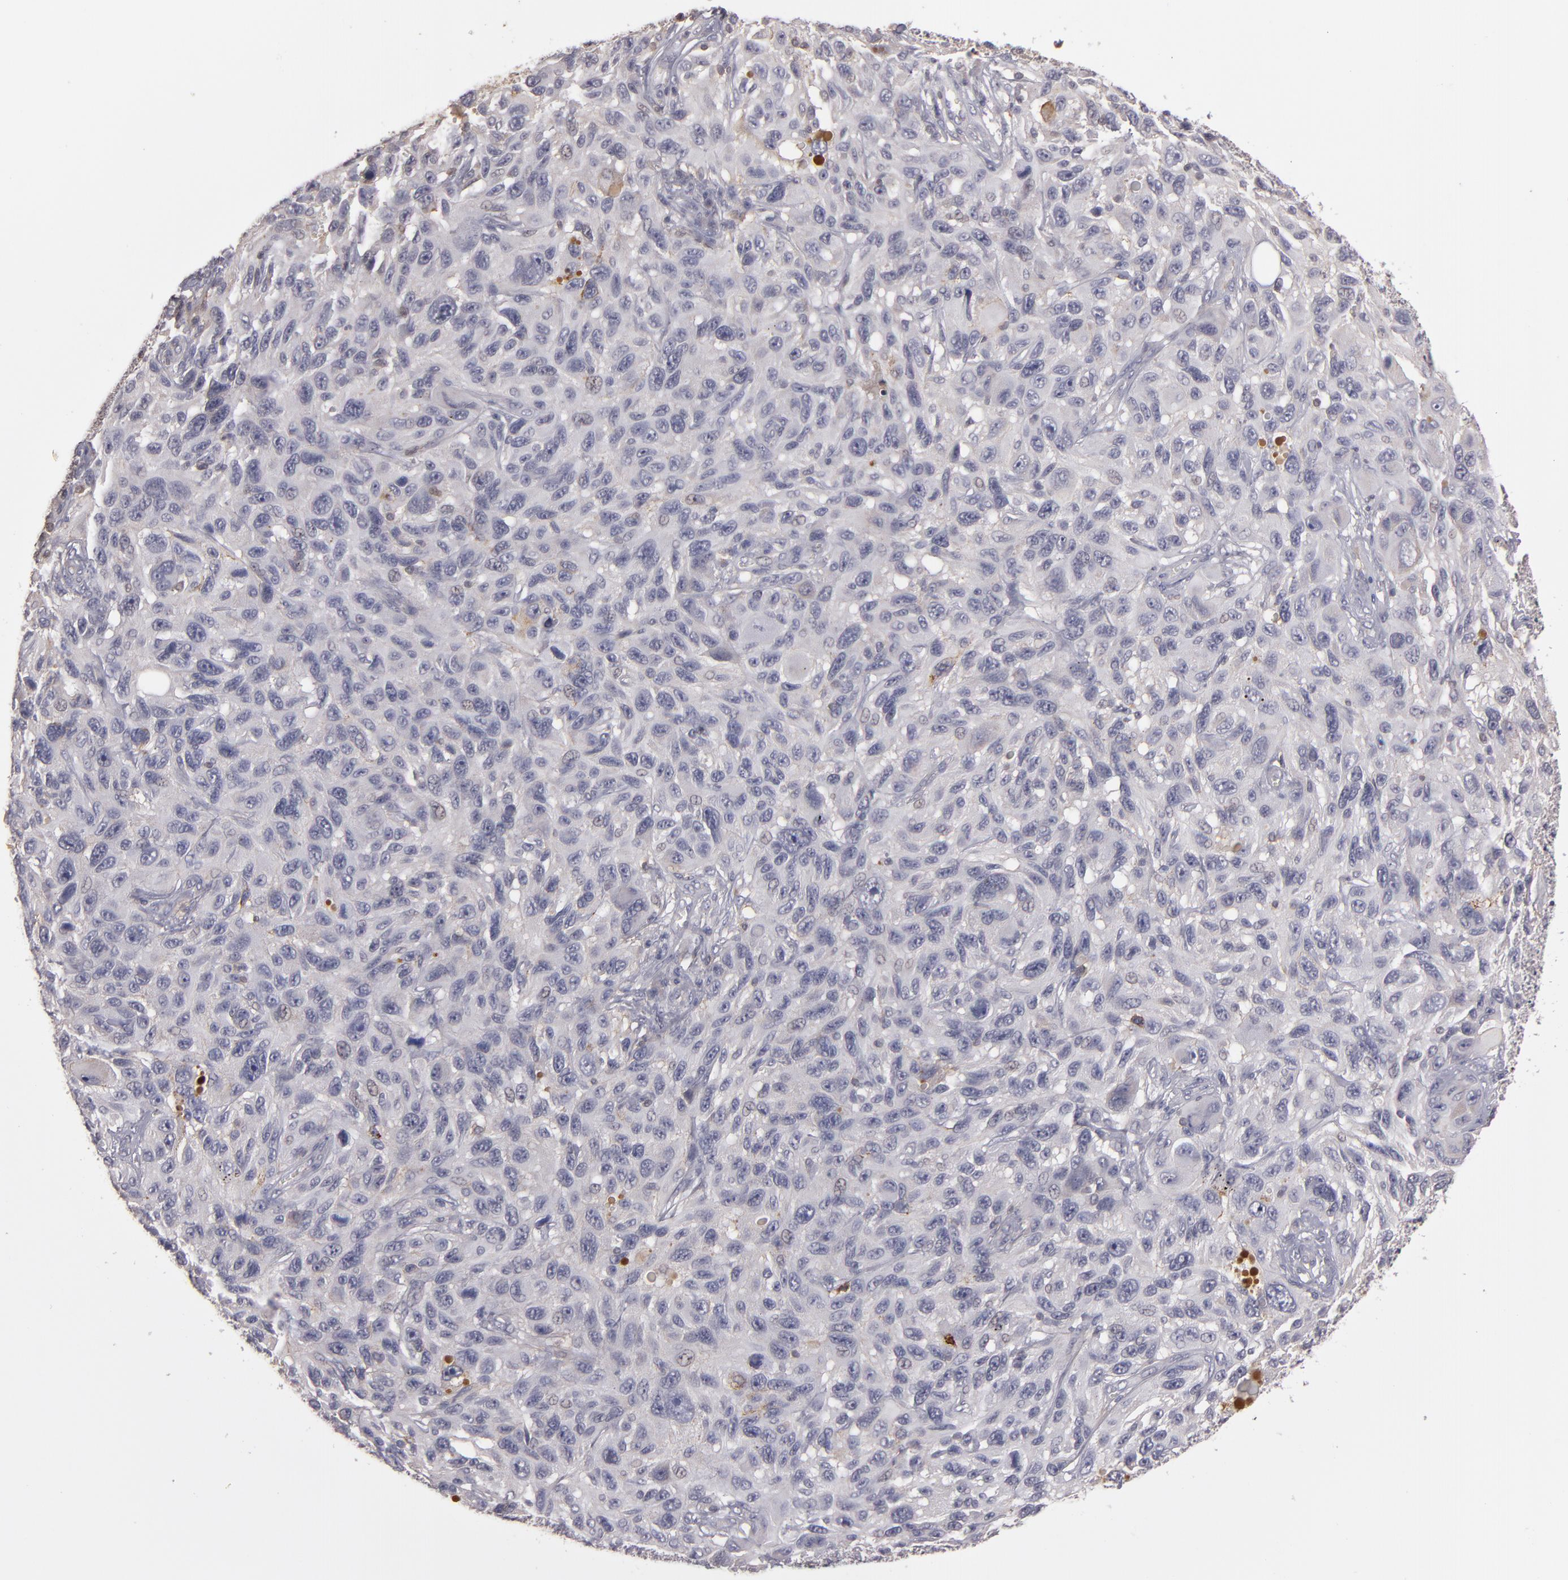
{"staining": {"intensity": "negative", "quantity": "none", "location": "none"}, "tissue": "melanoma", "cell_type": "Tumor cells", "image_type": "cancer", "snomed": [{"axis": "morphology", "description": "Malignant melanoma, NOS"}, {"axis": "topography", "description": "Skin"}], "caption": "Immunohistochemical staining of human malignant melanoma shows no significant expression in tumor cells.", "gene": "MBL2", "patient": {"sex": "male", "age": 53}}